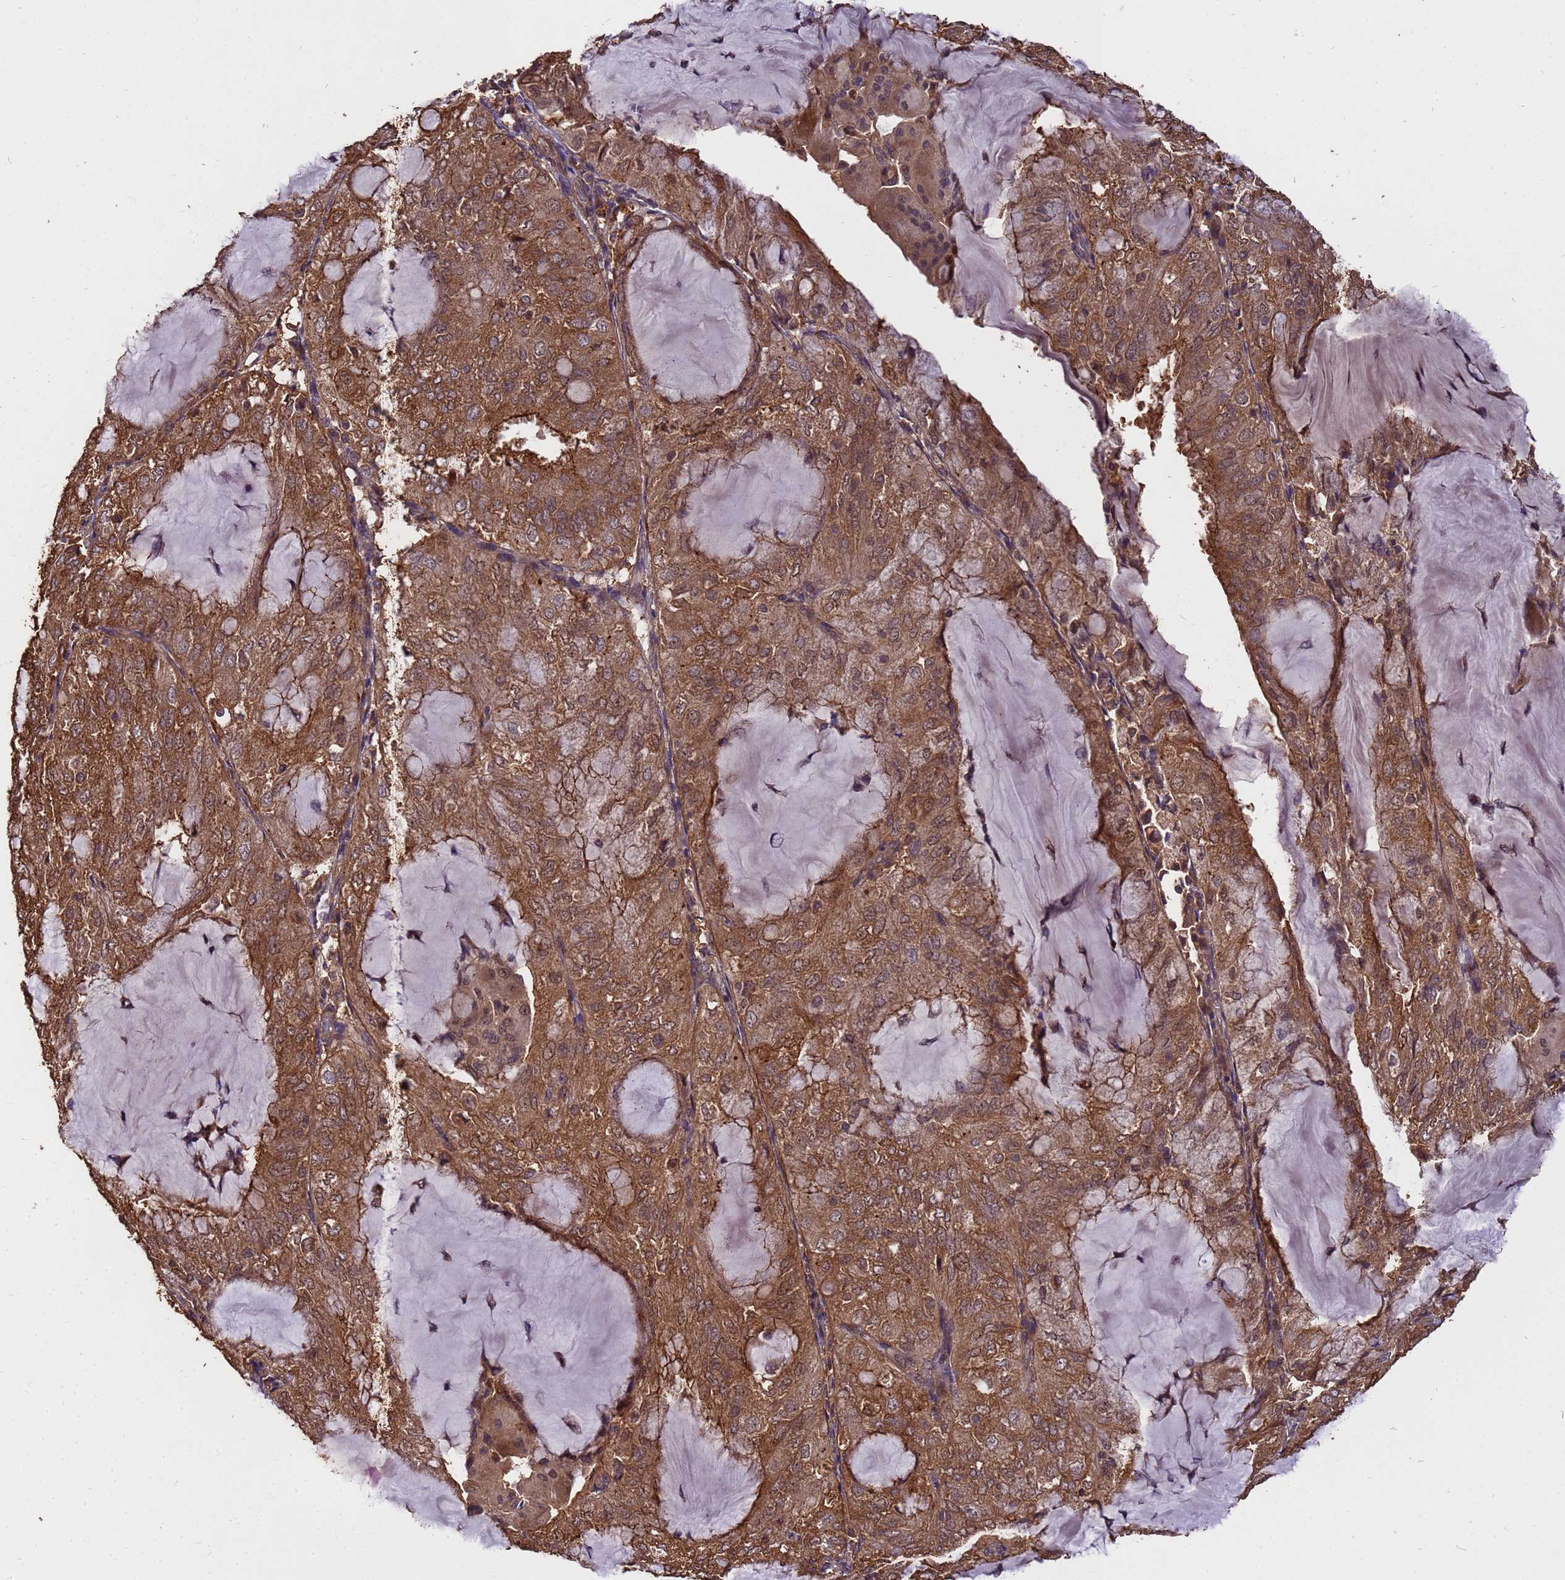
{"staining": {"intensity": "moderate", "quantity": ">75%", "location": "cytoplasmic/membranous"}, "tissue": "endometrial cancer", "cell_type": "Tumor cells", "image_type": "cancer", "snomed": [{"axis": "morphology", "description": "Adenocarcinoma, NOS"}, {"axis": "topography", "description": "Endometrium"}], "caption": "The immunohistochemical stain highlights moderate cytoplasmic/membranous positivity in tumor cells of endometrial cancer (adenocarcinoma) tissue.", "gene": "ZNF618", "patient": {"sex": "female", "age": 81}}